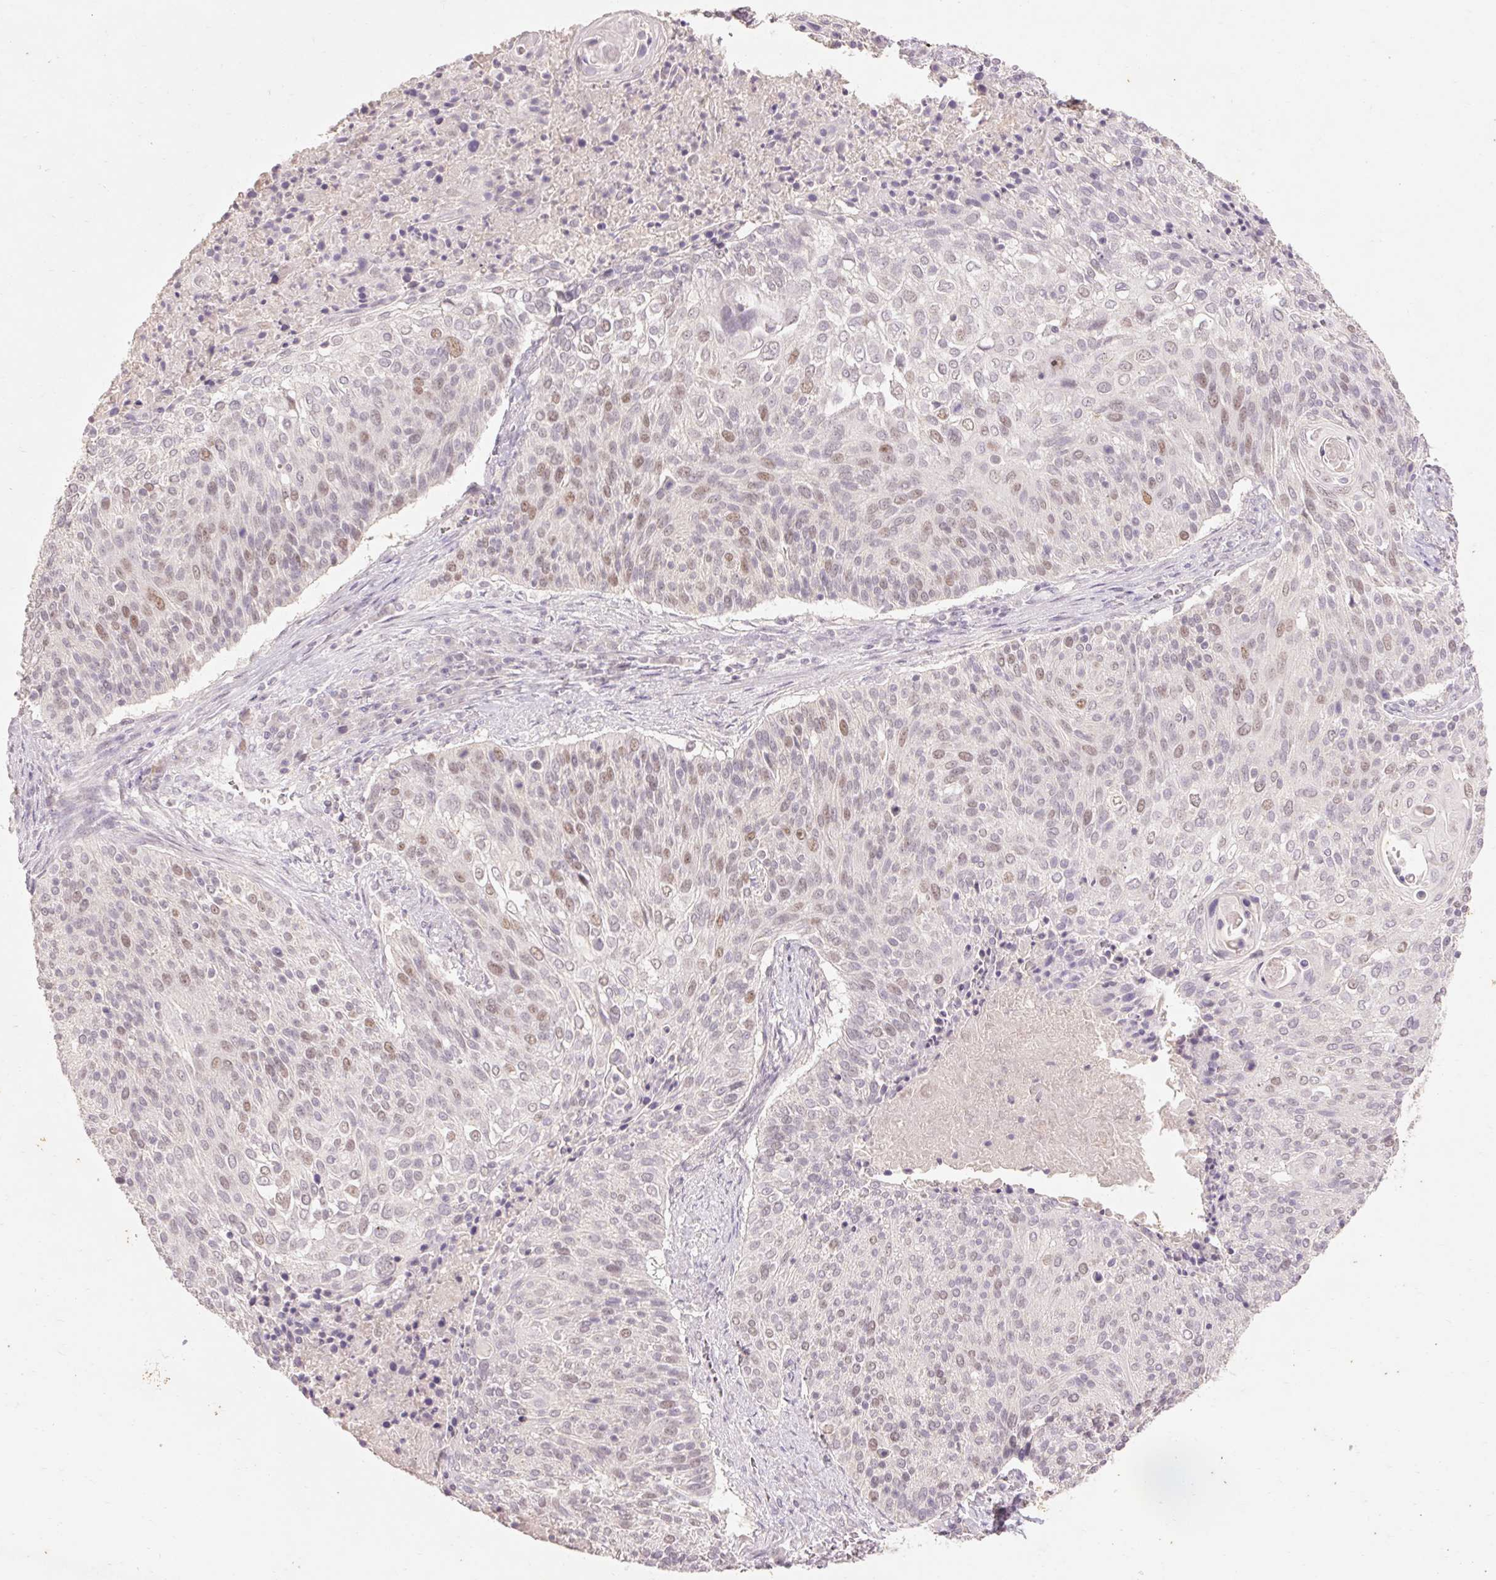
{"staining": {"intensity": "moderate", "quantity": "<25%", "location": "nuclear"}, "tissue": "cervical cancer", "cell_type": "Tumor cells", "image_type": "cancer", "snomed": [{"axis": "morphology", "description": "Squamous cell carcinoma, NOS"}, {"axis": "topography", "description": "Cervix"}], "caption": "Protein staining reveals moderate nuclear staining in about <25% of tumor cells in cervical cancer. (DAB IHC, brown staining for protein, blue staining for nuclei).", "gene": "SKP2", "patient": {"sex": "female", "age": 31}}